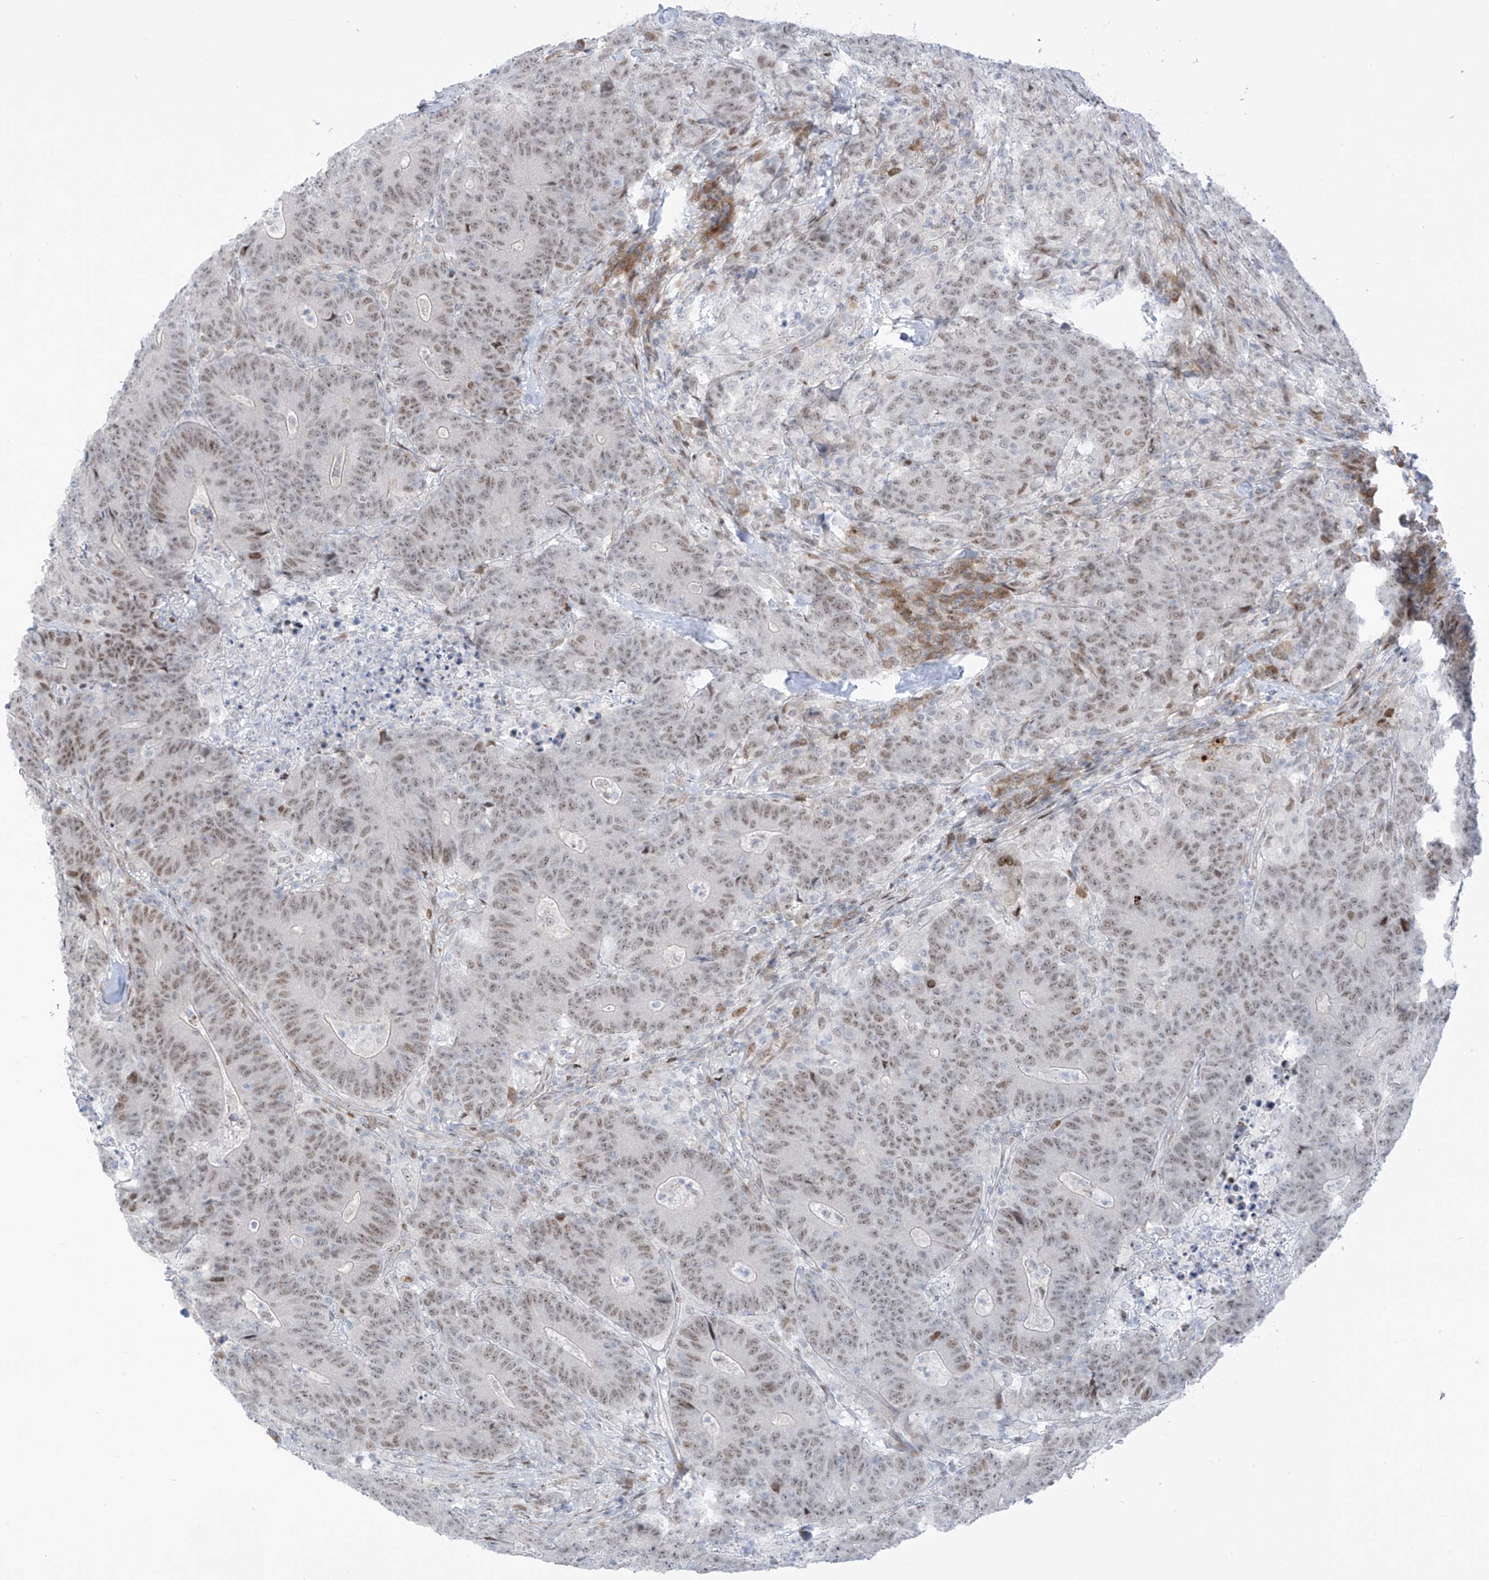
{"staining": {"intensity": "weak", "quantity": ">75%", "location": "nuclear"}, "tissue": "colorectal cancer", "cell_type": "Tumor cells", "image_type": "cancer", "snomed": [{"axis": "morphology", "description": "Normal tissue, NOS"}, {"axis": "morphology", "description": "Adenocarcinoma, NOS"}, {"axis": "topography", "description": "Colon"}], "caption": "A brown stain highlights weak nuclear staining of a protein in adenocarcinoma (colorectal) tumor cells.", "gene": "LIN9", "patient": {"sex": "female", "age": 75}}